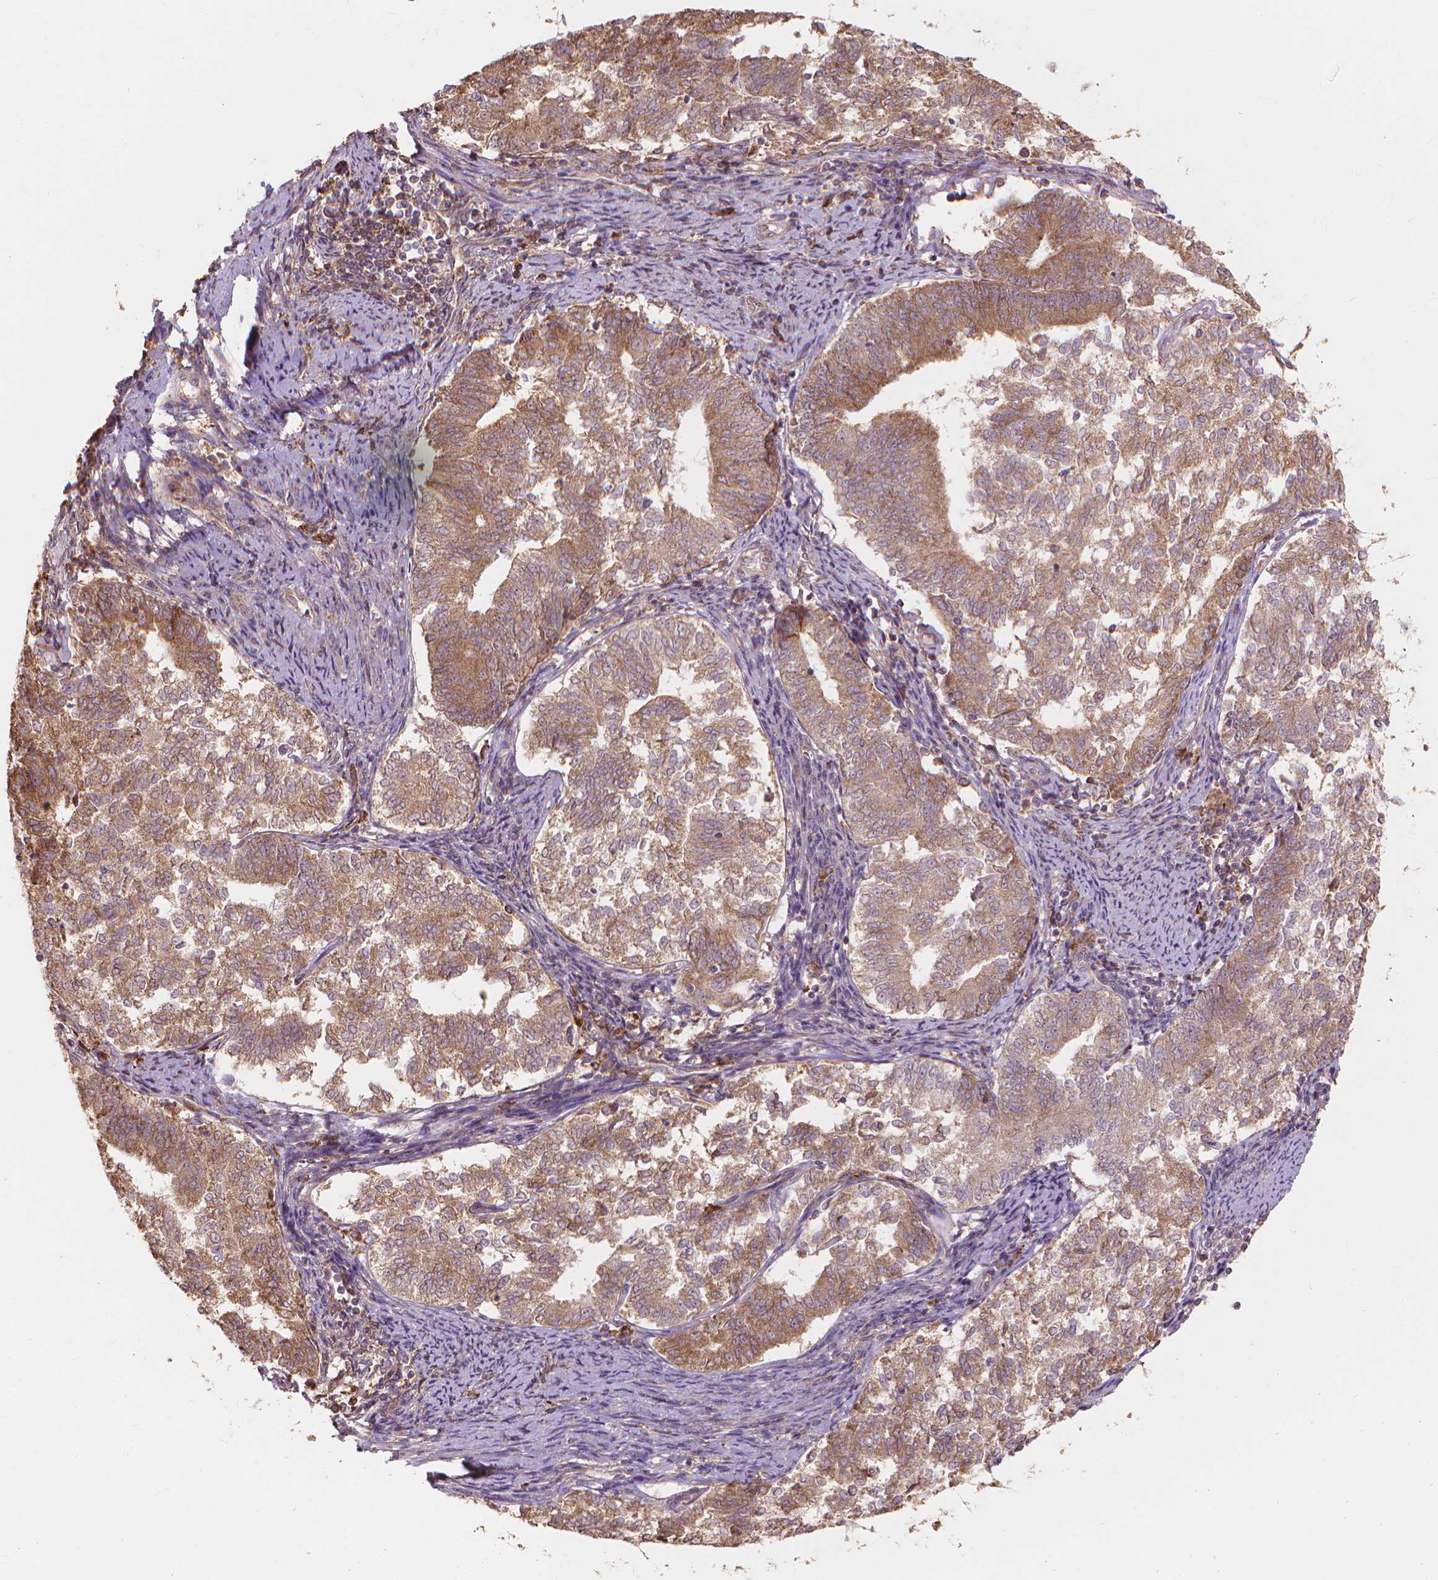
{"staining": {"intensity": "moderate", "quantity": ">75%", "location": "cytoplasmic/membranous"}, "tissue": "endometrial cancer", "cell_type": "Tumor cells", "image_type": "cancer", "snomed": [{"axis": "morphology", "description": "Adenocarcinoma, NOS"}, {"axis": "topography", "description": "Endometrium"}], "caption": "Adenocarcinoma (endometrial) tissue reveals moderate cytoplasmic/membranous staining in about >75% of tumor cells Immunohistochemistry (ihc) stains the protein of interest in brown and the nuclei are stained blue.", "gene": "TAB2", "patient": {"sex": "female", "age": 65}}